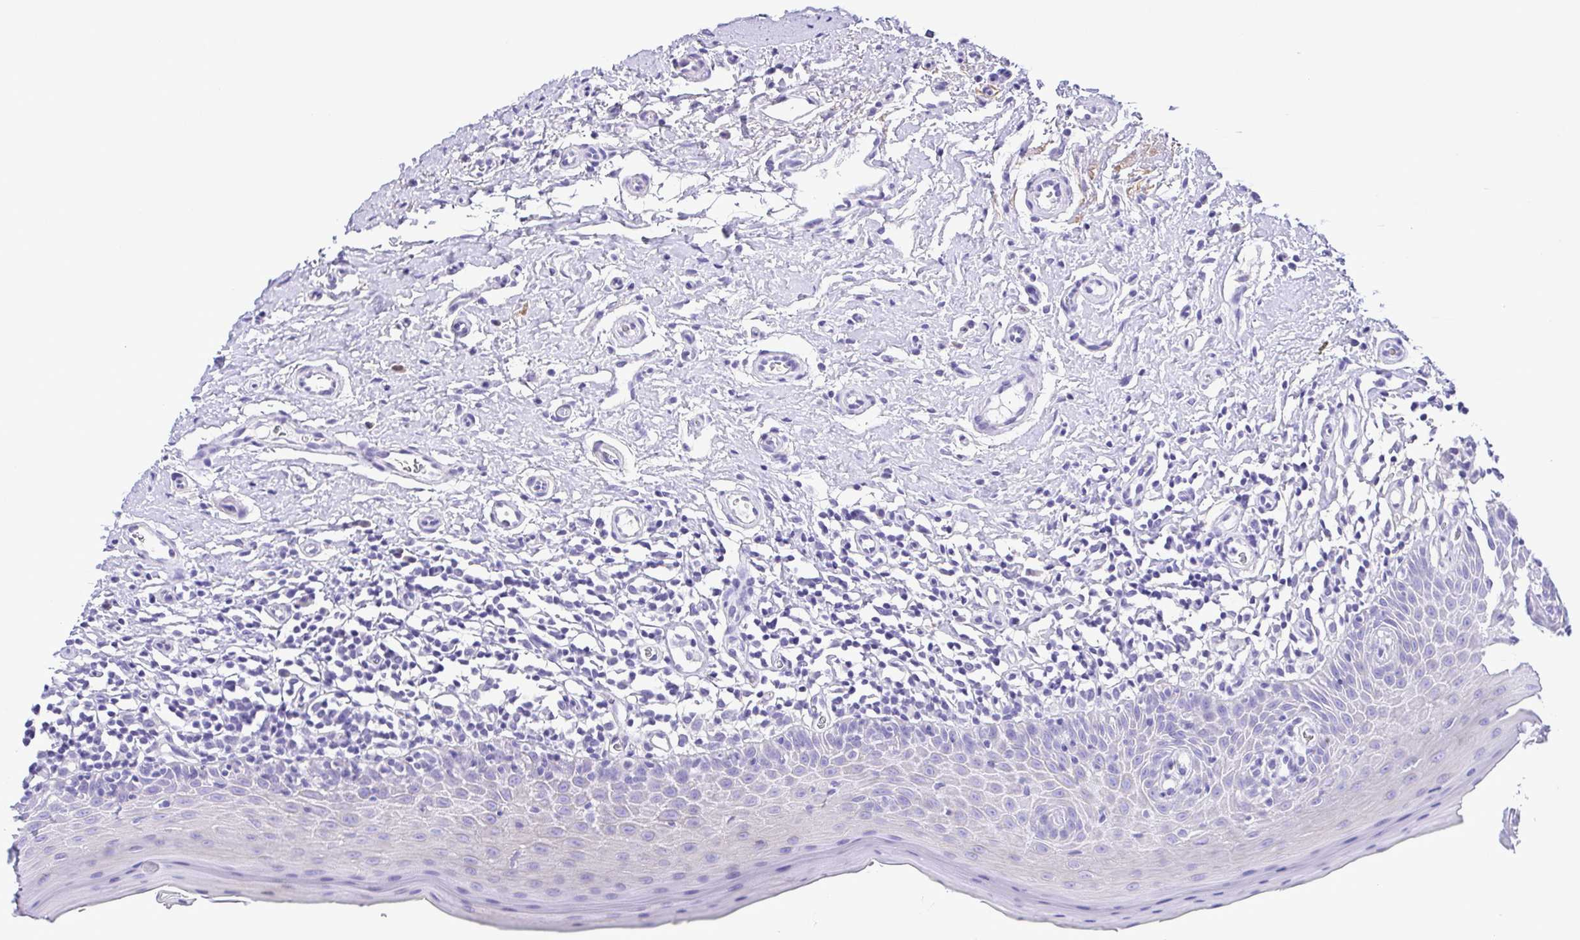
{"staining": {"intensity": "negative", "quantity": "none", "location": "none"}, "tissue": "oral mucosa", "cell_type": "Squamous epithelial cells", "image_type": "normal", "snomed": [{"axis": "morphology", "description": "Normal tissue, NOS"}, {"axis": "topography", "description": "Oral tissue"}, {"axis": "topography", "description": "Tounge, NOS"}], "caption": "Oral mucosa was stained to show a protein in brown. There is no significant positivity in squamous epithelial cells. (DAB (3,3'-diaminobenzidine) IHC visualized using brightfield microscopy, high magnification).", "gene": "PAK3", "patient": {"sex": "female", "age": 58}}